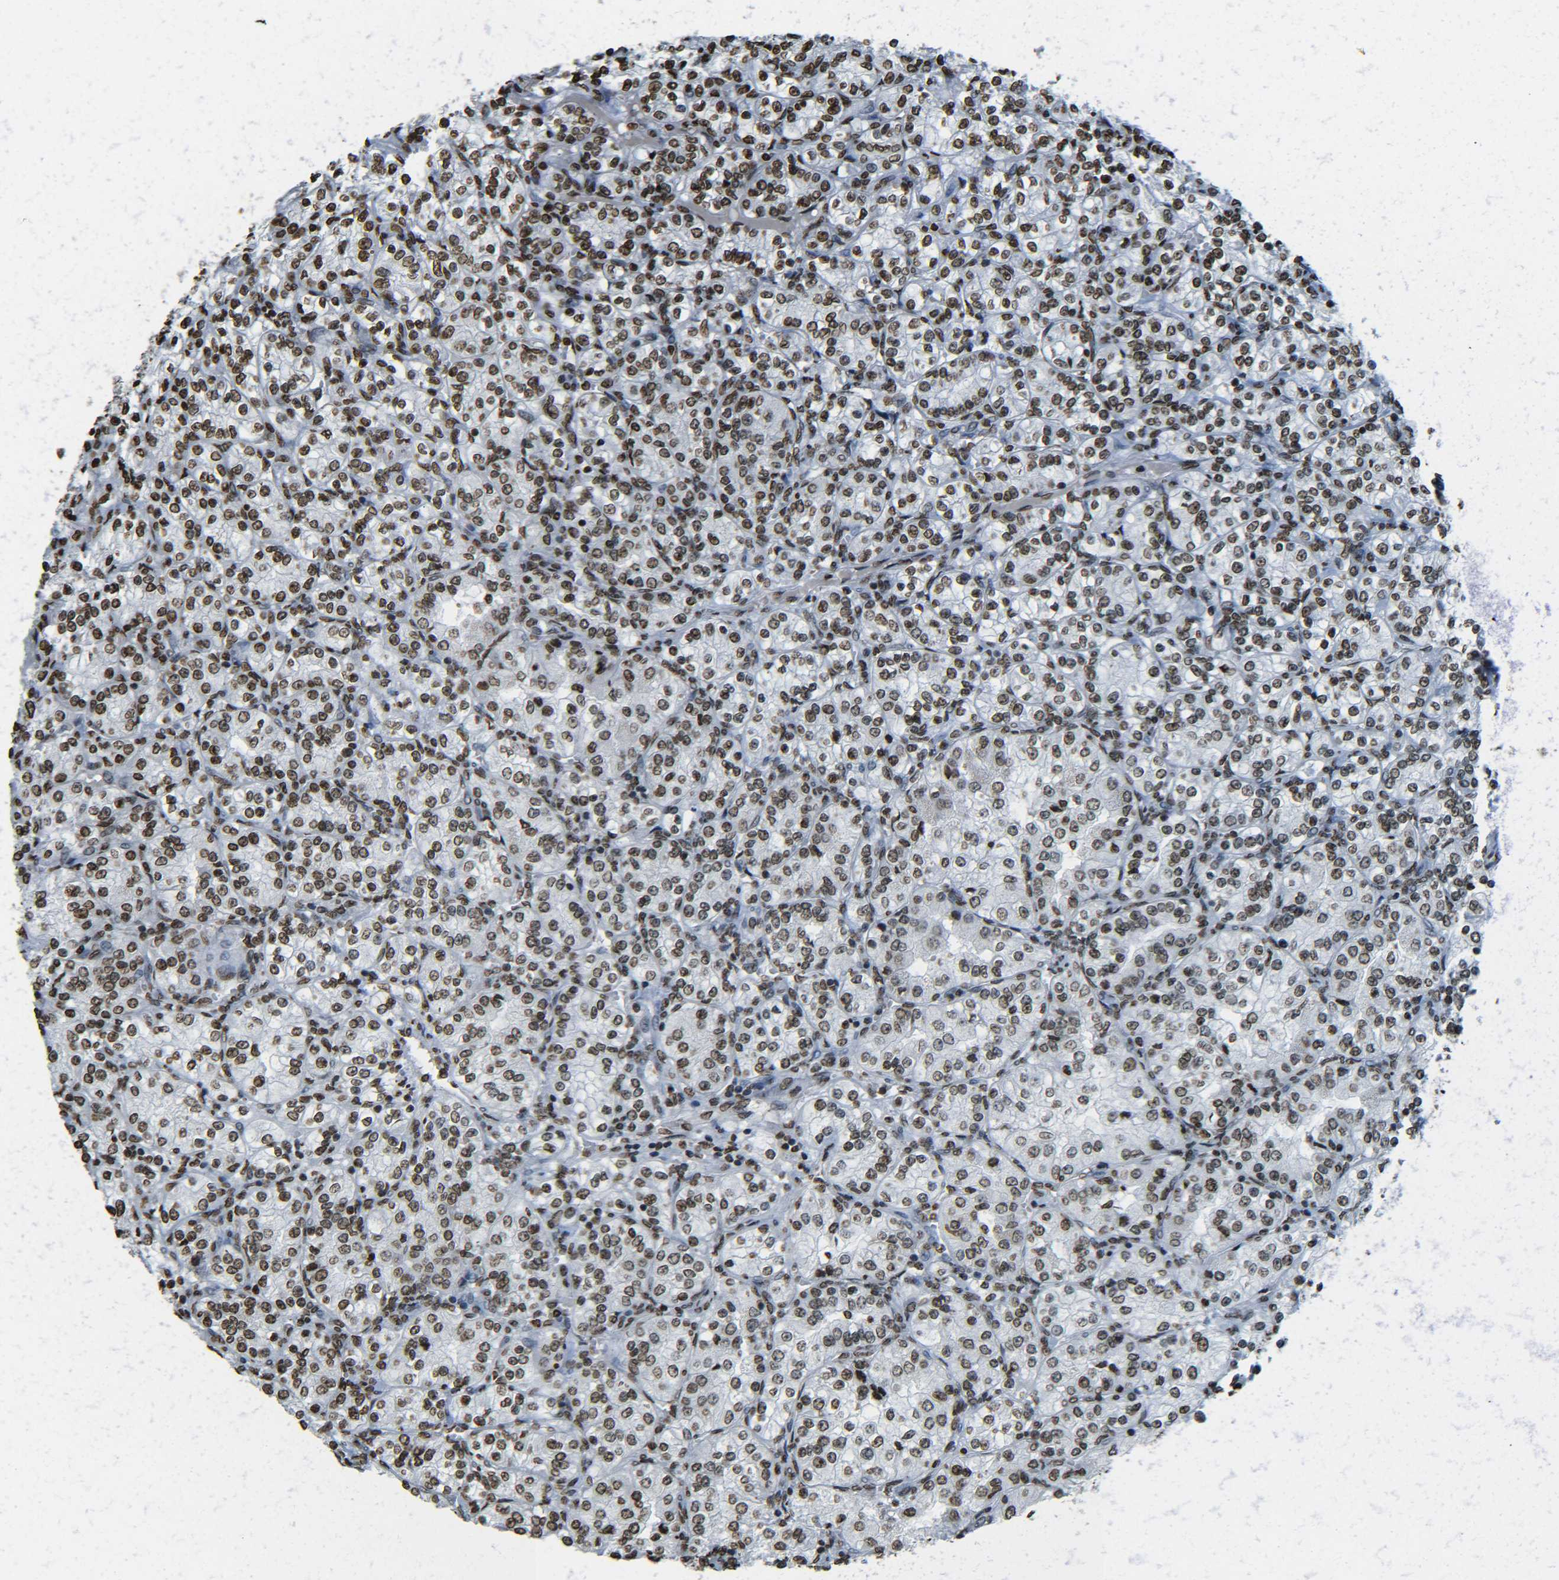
{"staining": {"intensity": "moderate", "quantity": ">75%", "location": "nuclear"}, "tissue": "renal cancer", "cell_type": "Tumor cells", "image_type": "cancer", "snomed": [{"axis": "morphology", "description": "Adenocarcinoma, NOS"}, {"axis": "topography", "description": "Kidney"}], "caption": "An immunohistochemistry (IHC) photomicrograph of tumor tissue is shown. Protein staining in brown highlights moderate nuclear positivity in renal adenocarcinoma within tumor cells. Nuclei are stained in blue.", "gene": "H4C16", "patient": {"sex": "male", "age": 77}}